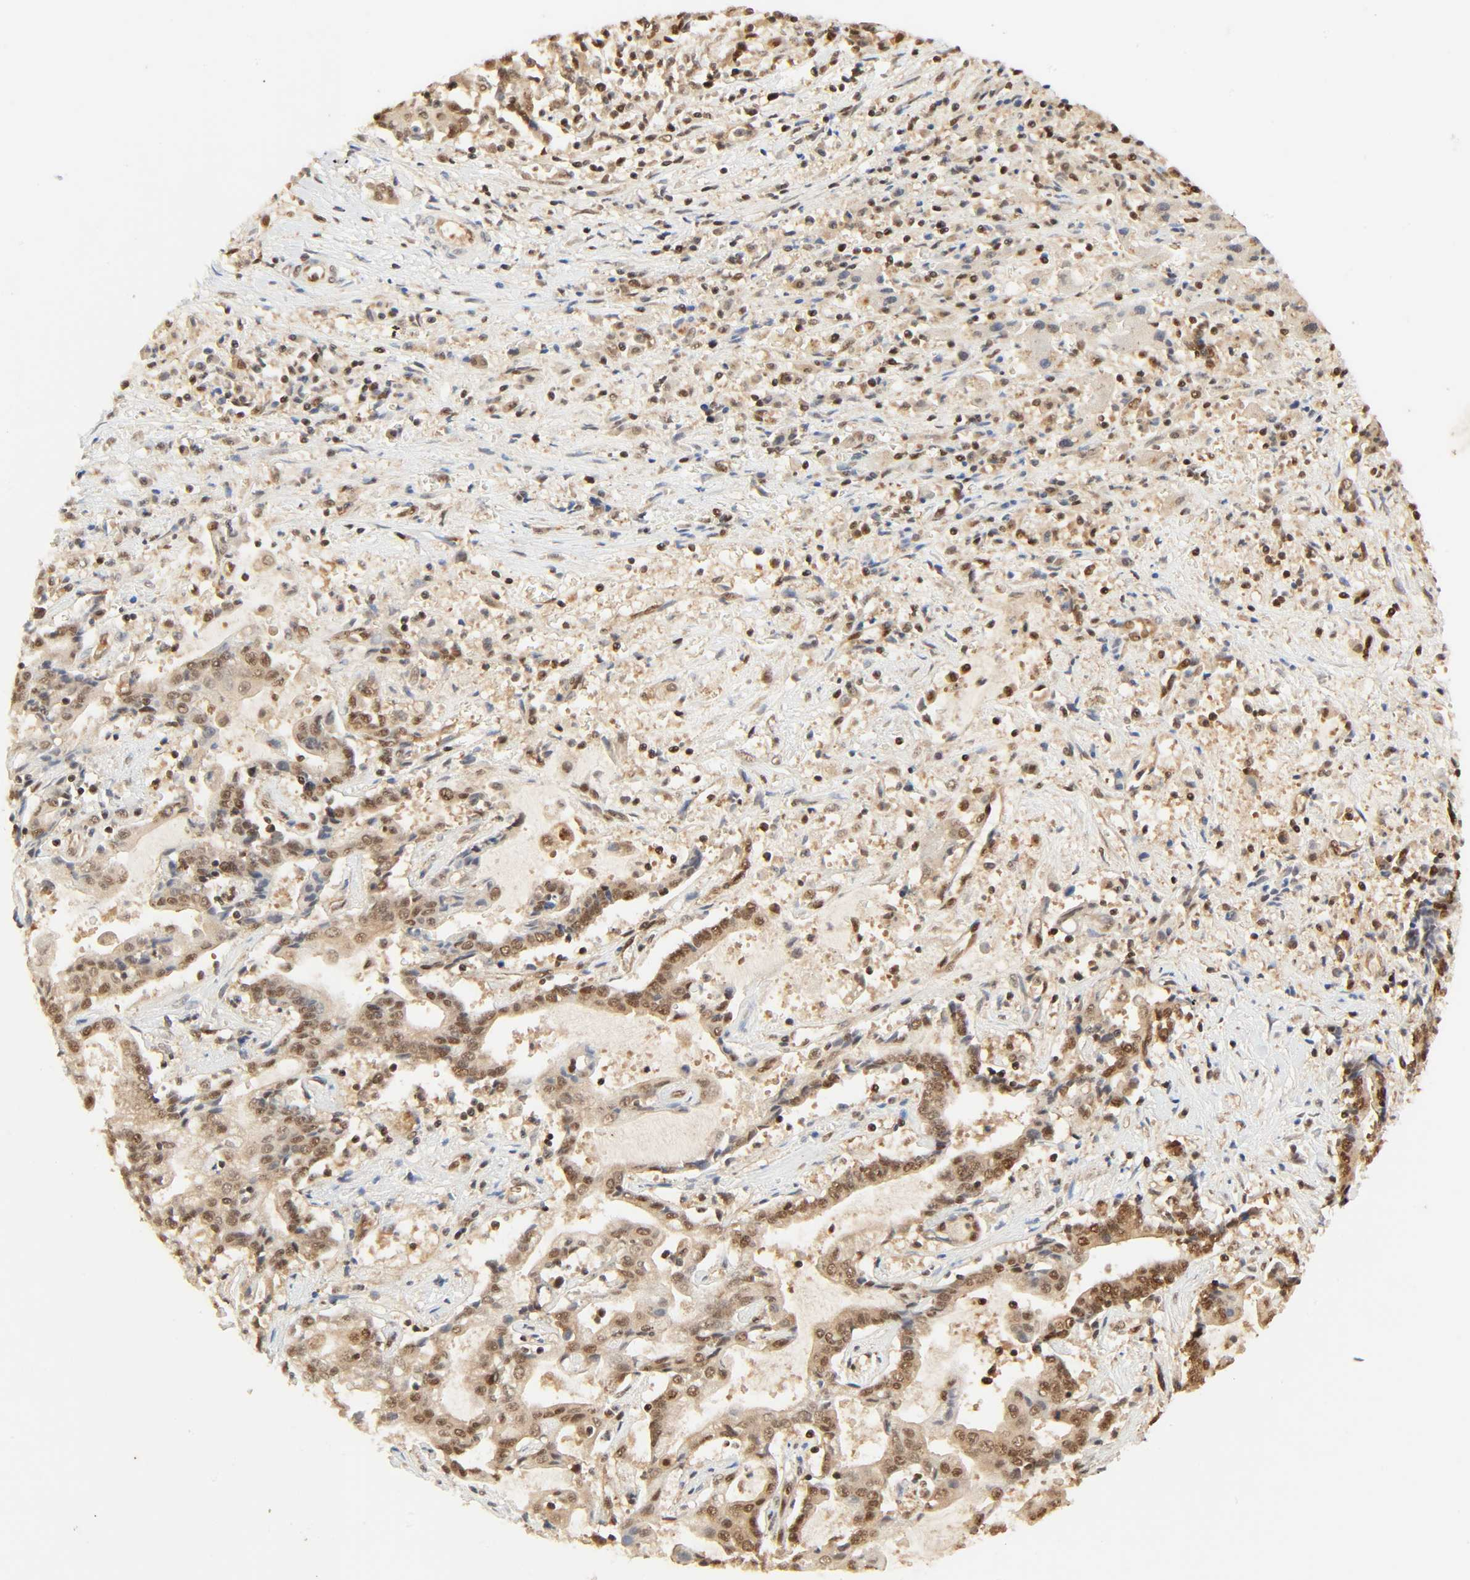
{"staining": {"intensity": "moderate", "quantity": "25%-75%", "location": "cytoplasmic/membranous,nuclear"}, "tissue": "liver cancer", "cell_type": "Tumor cells", "image_type": "cancer", "snomed": [{"axis": "morphology", "description": "Cholangiocarcinoma"}, {"axis": "topography", "description": "Liver"}], "caption": "Protein staining of liver cholangiocarcinoma tissue exhibits moderate cytoplasmic/membranous and nuclear expression in about 25%-75% of tumor cells. (DAB IHC, brown staining for protein, blue staining for nuclei).", "gene": "UBC", "patient": {"sex": "male", "age": 57}}